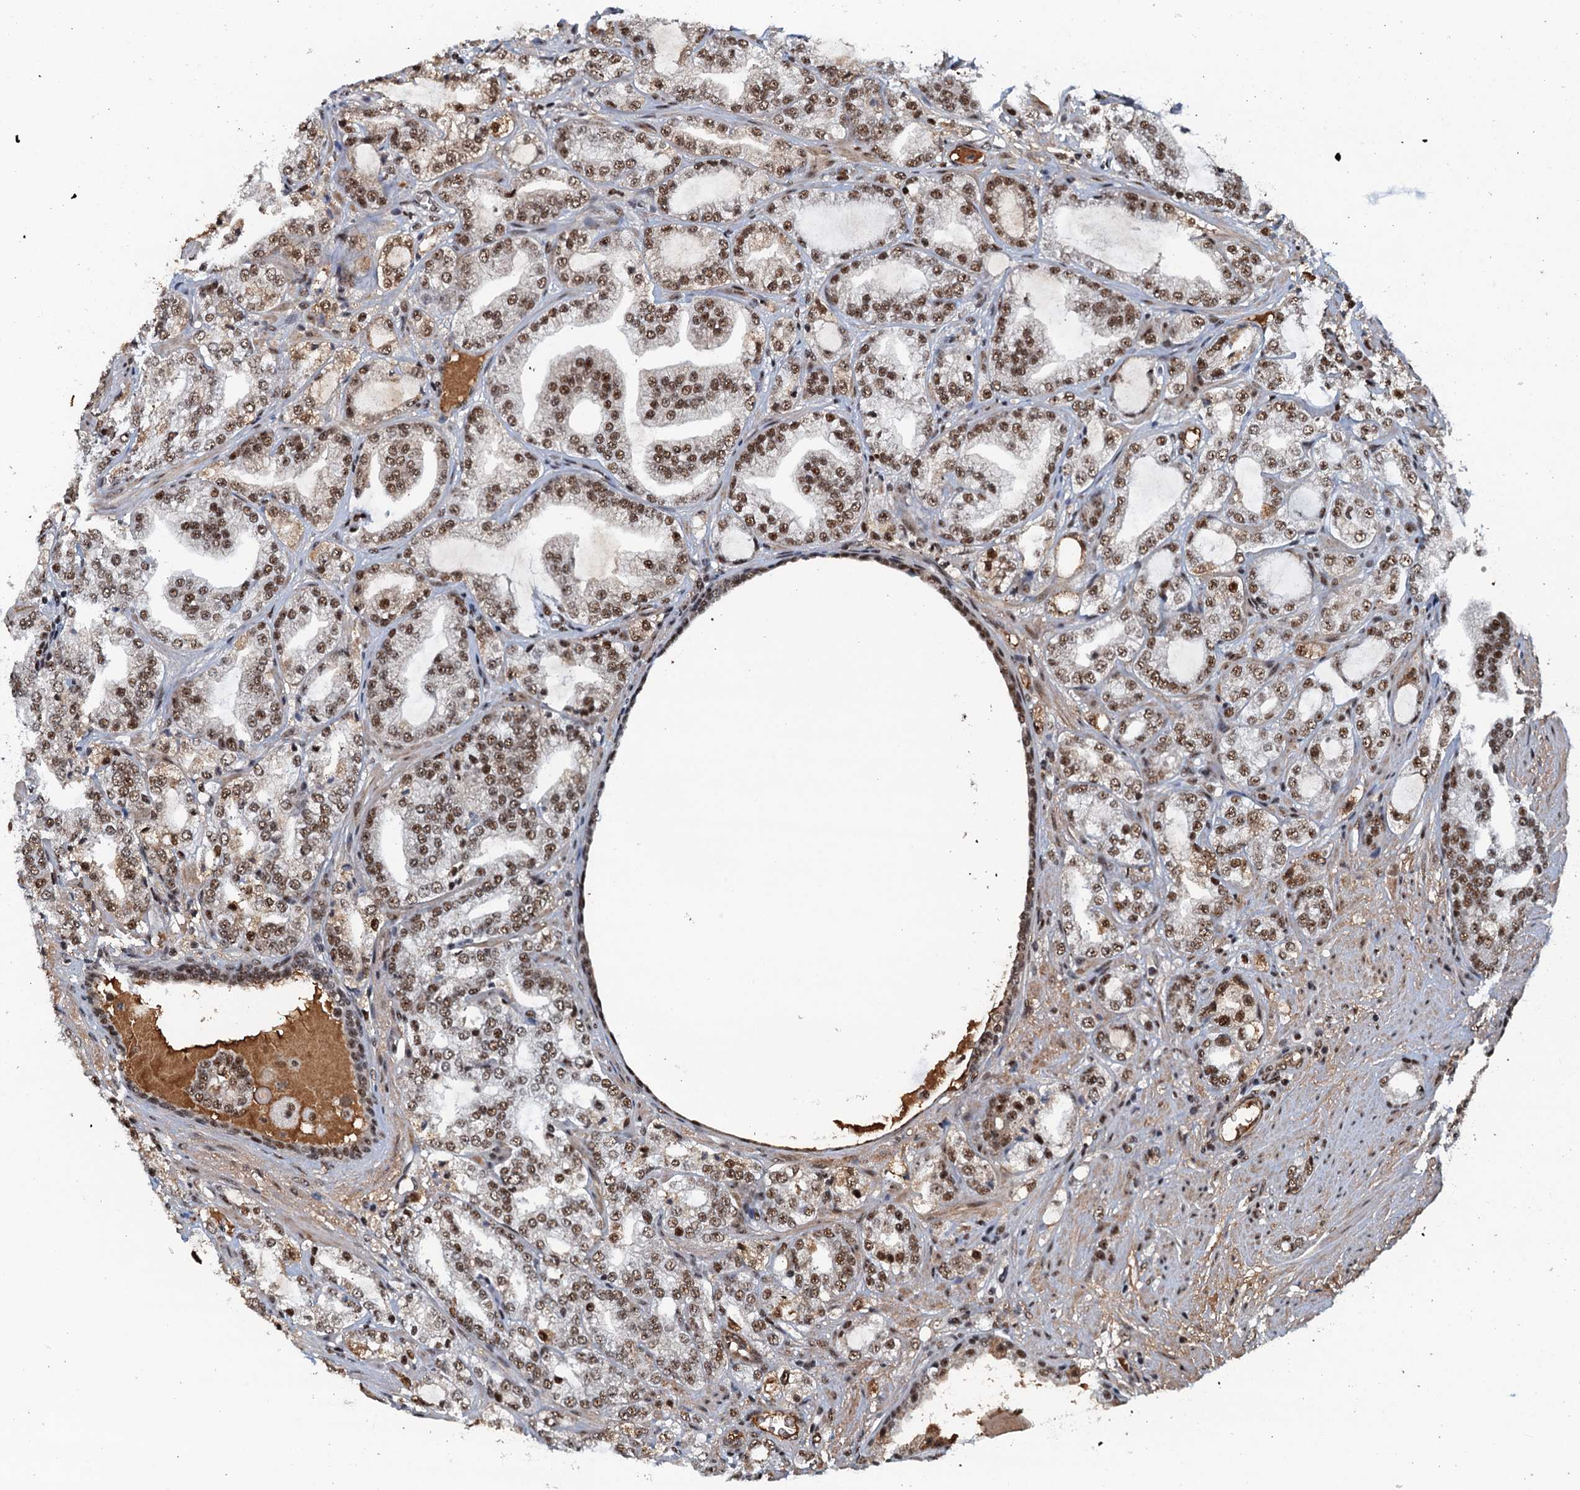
{"staining": {"intensity": "moderate", "quantity": ">75%", "location": "nuclear"}, "tissue": "prostate cancer", "cell_type": "Tumor cells", "image_type": "cancer", "snomed": [{"axis": "morphology", "description": "Adenocarcinoma, High grade"}, {"axis": "topography", "description": "Prostate"}], "caption": "Tumor cells display medium levels of moderate nuclear expression in approximately >75% of cells in human high-grade adenocarcinoma (prostate). The staining is performed using DAB brown chromogen to label protein expression. The nuclei are counter-stained blue using hematoxylin.", "gene": "ZC3H18", "patient": {"sex": "male", "age": 64}}